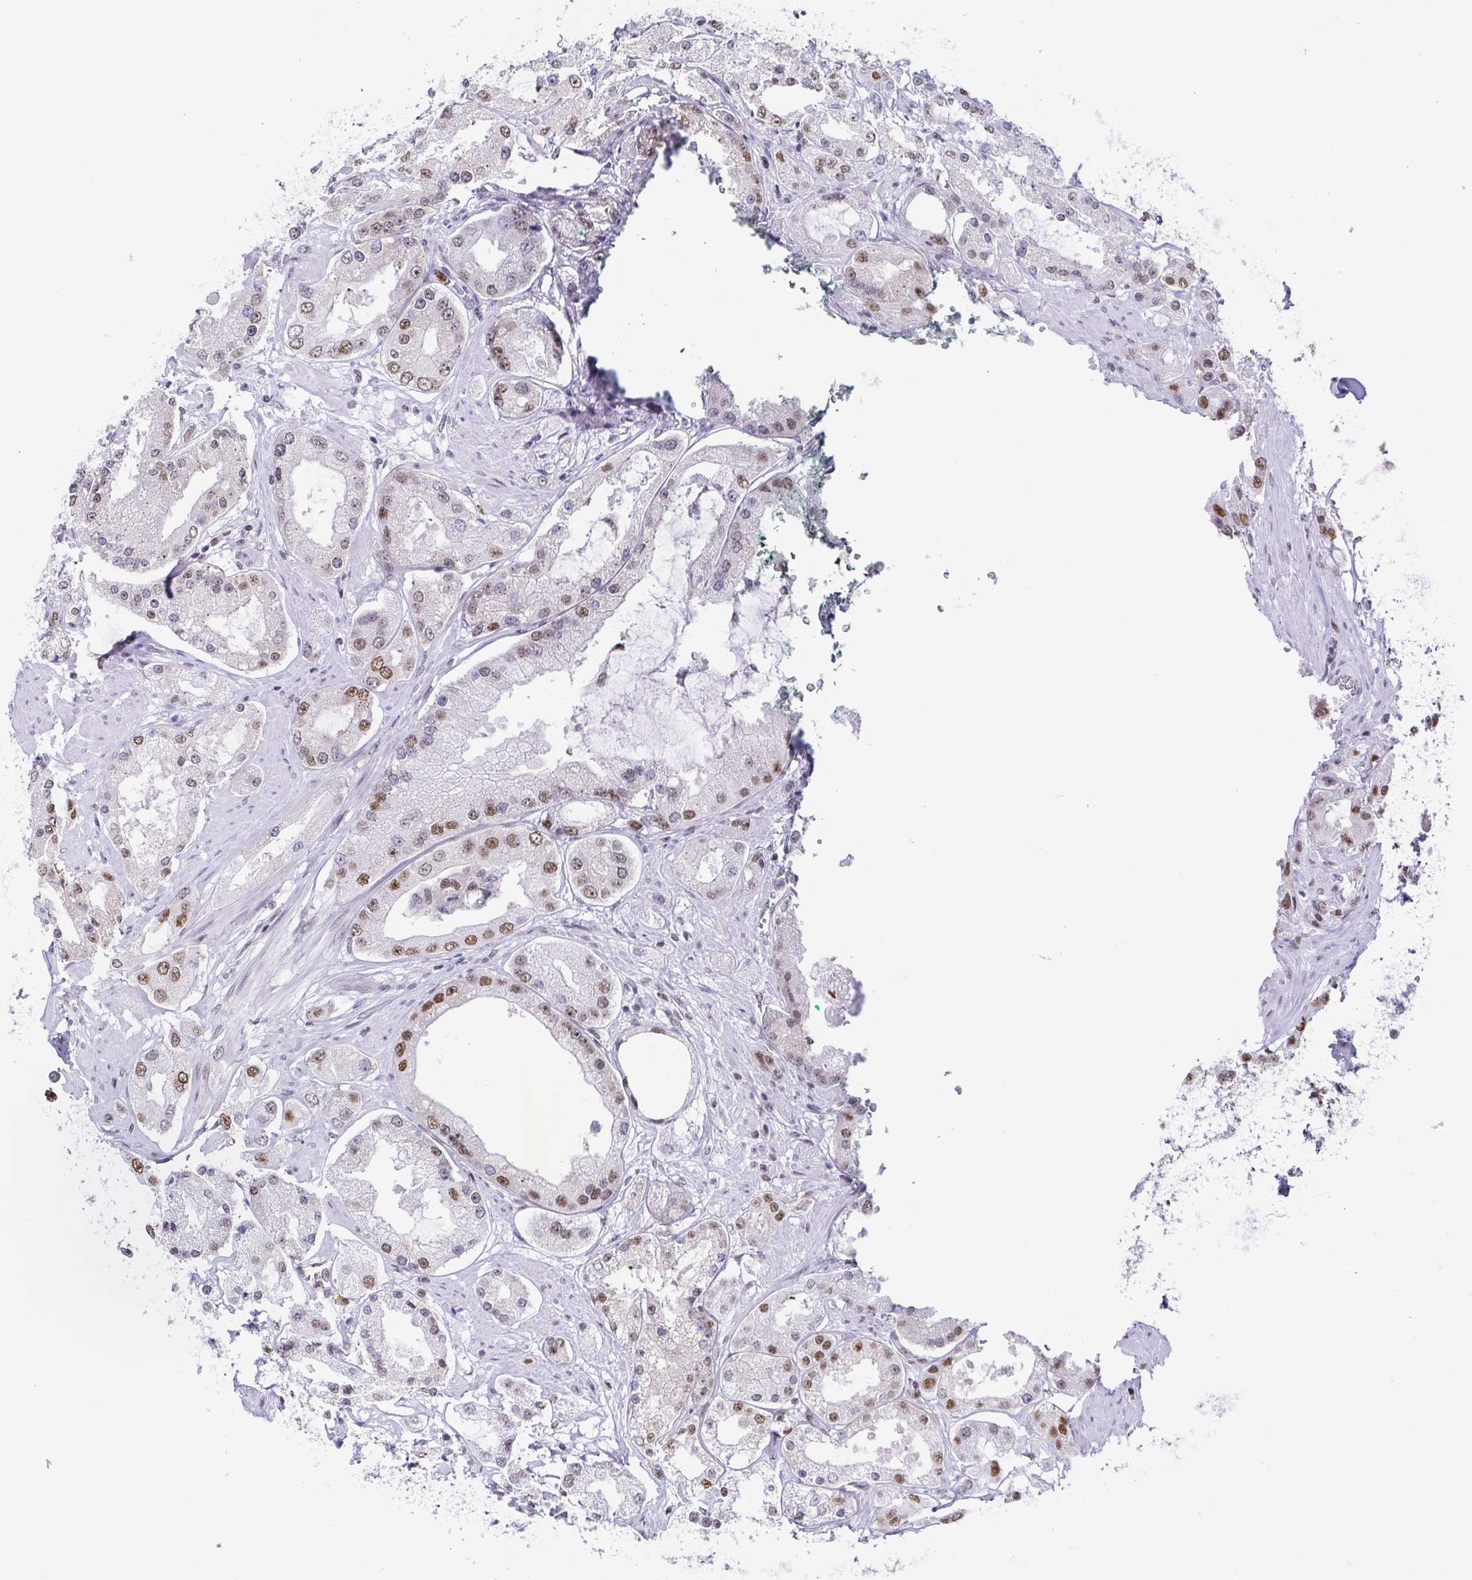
{"staining": {"intensity": "moderate", "quantity": "<25%", "location": "nuclear"}, "tissue": "prostate cancer", "cell_type": "Tumor cells", "image_type": "cancer", "snomed": [{"axis": "morphology", "description": "Adenocarcinoma, High grade"}, {"axis": "topography", "description": "Prostate"}], "caption": "This histopathology image reveals immunohistochemistry staining of human prostate cancer (adenocarcinoma (high-grade)), with low moderate nuclear positivity in approximately <25% of tumor cells.", "gene": "EWSR1", "patient": {"sex": "male", "age": 69}}